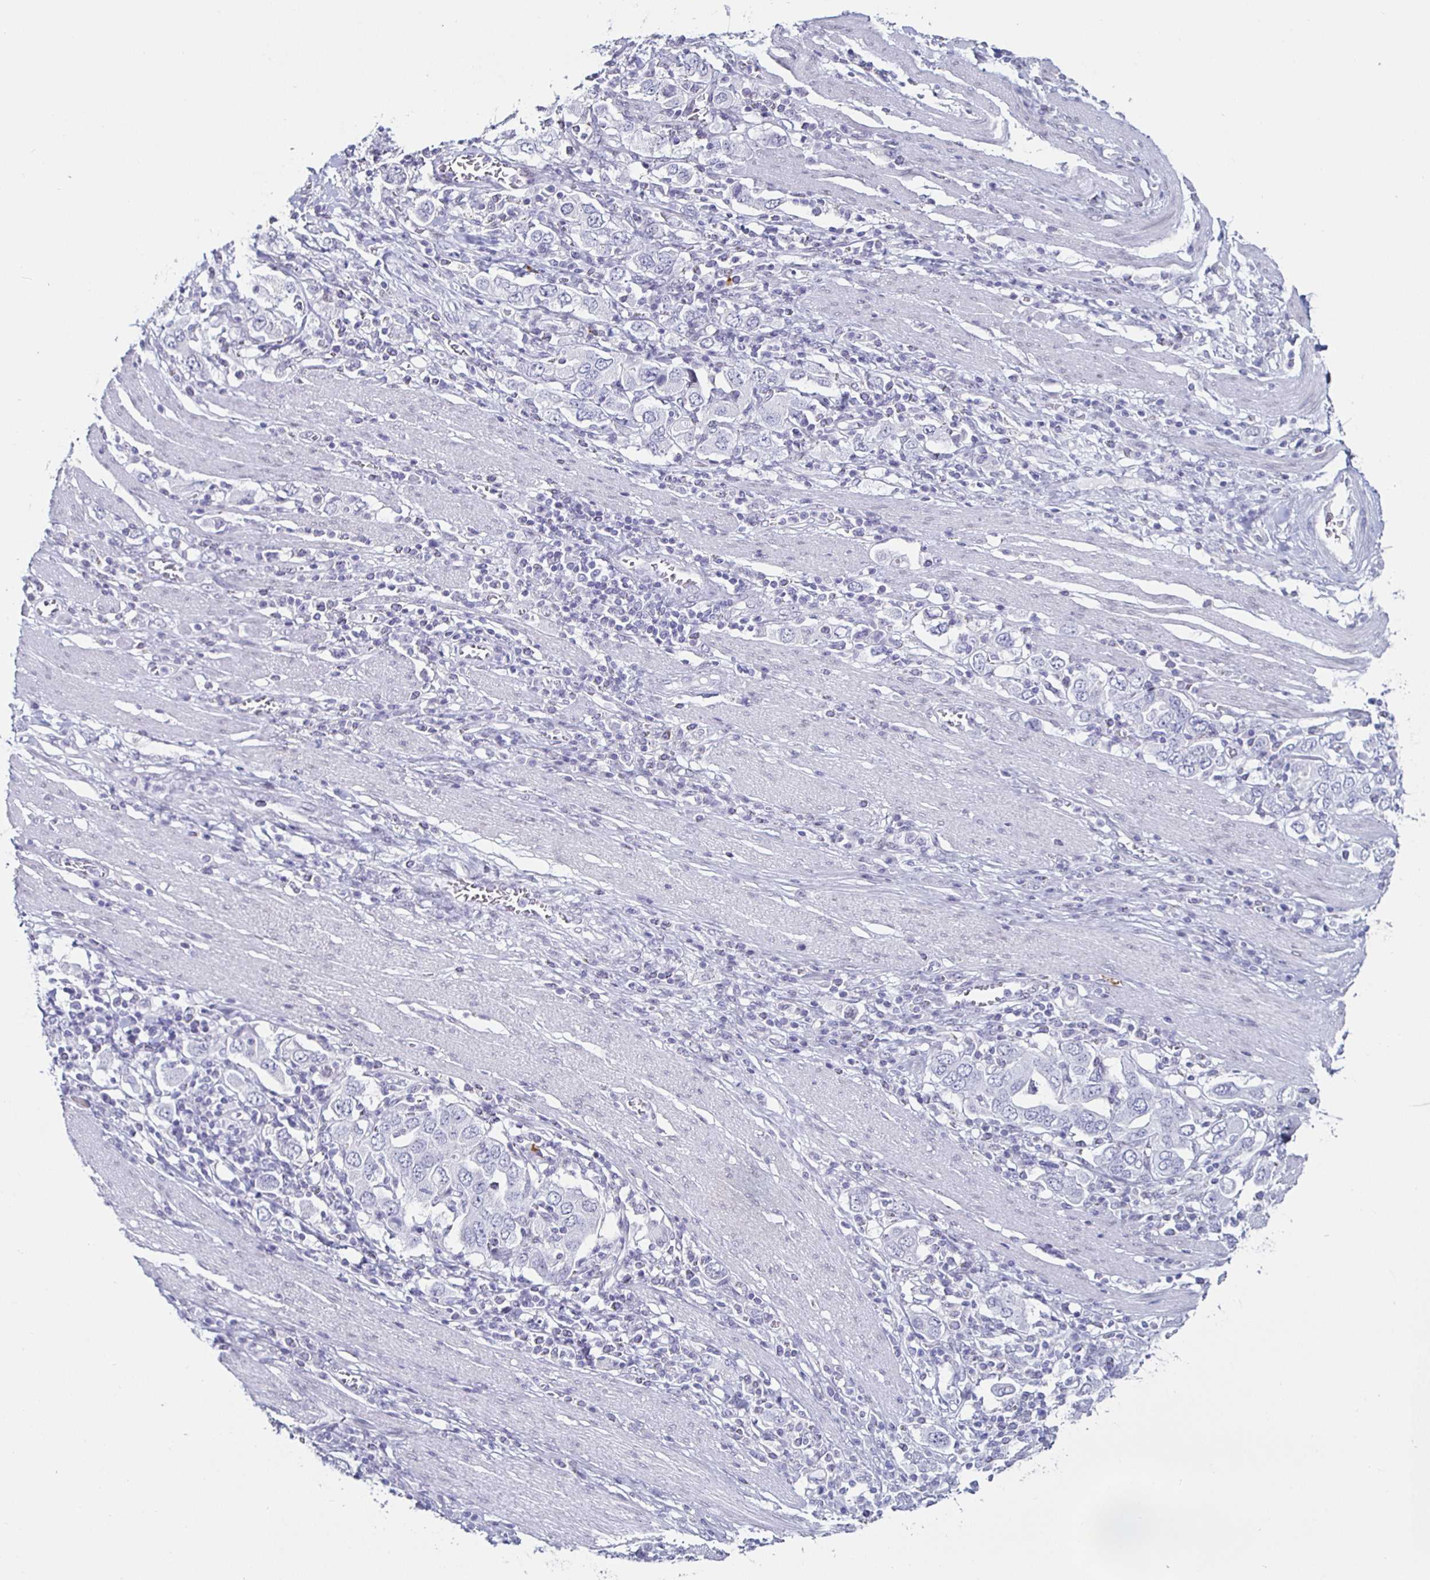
{"staining": {"intensity": "negative", "quantity": "none", "location": "none"}, "tissue": "stomach cancer", "cell_type": "Tumor cells", "image_type": "cancer", "snomed": [{"axis": "morphology", "description": "Adenocarcinoma, NOS"}, {"axis": "topography", "description": "Stomach, upper"}, {"axis": "topography", "description": "Stomach"}], "caption": "The photomicrograph displays no significant positivity in tumor cells of stomach adenocarcinoma.", "gene": "KRT4", "patient": {"sex": "male", "age": 62}}